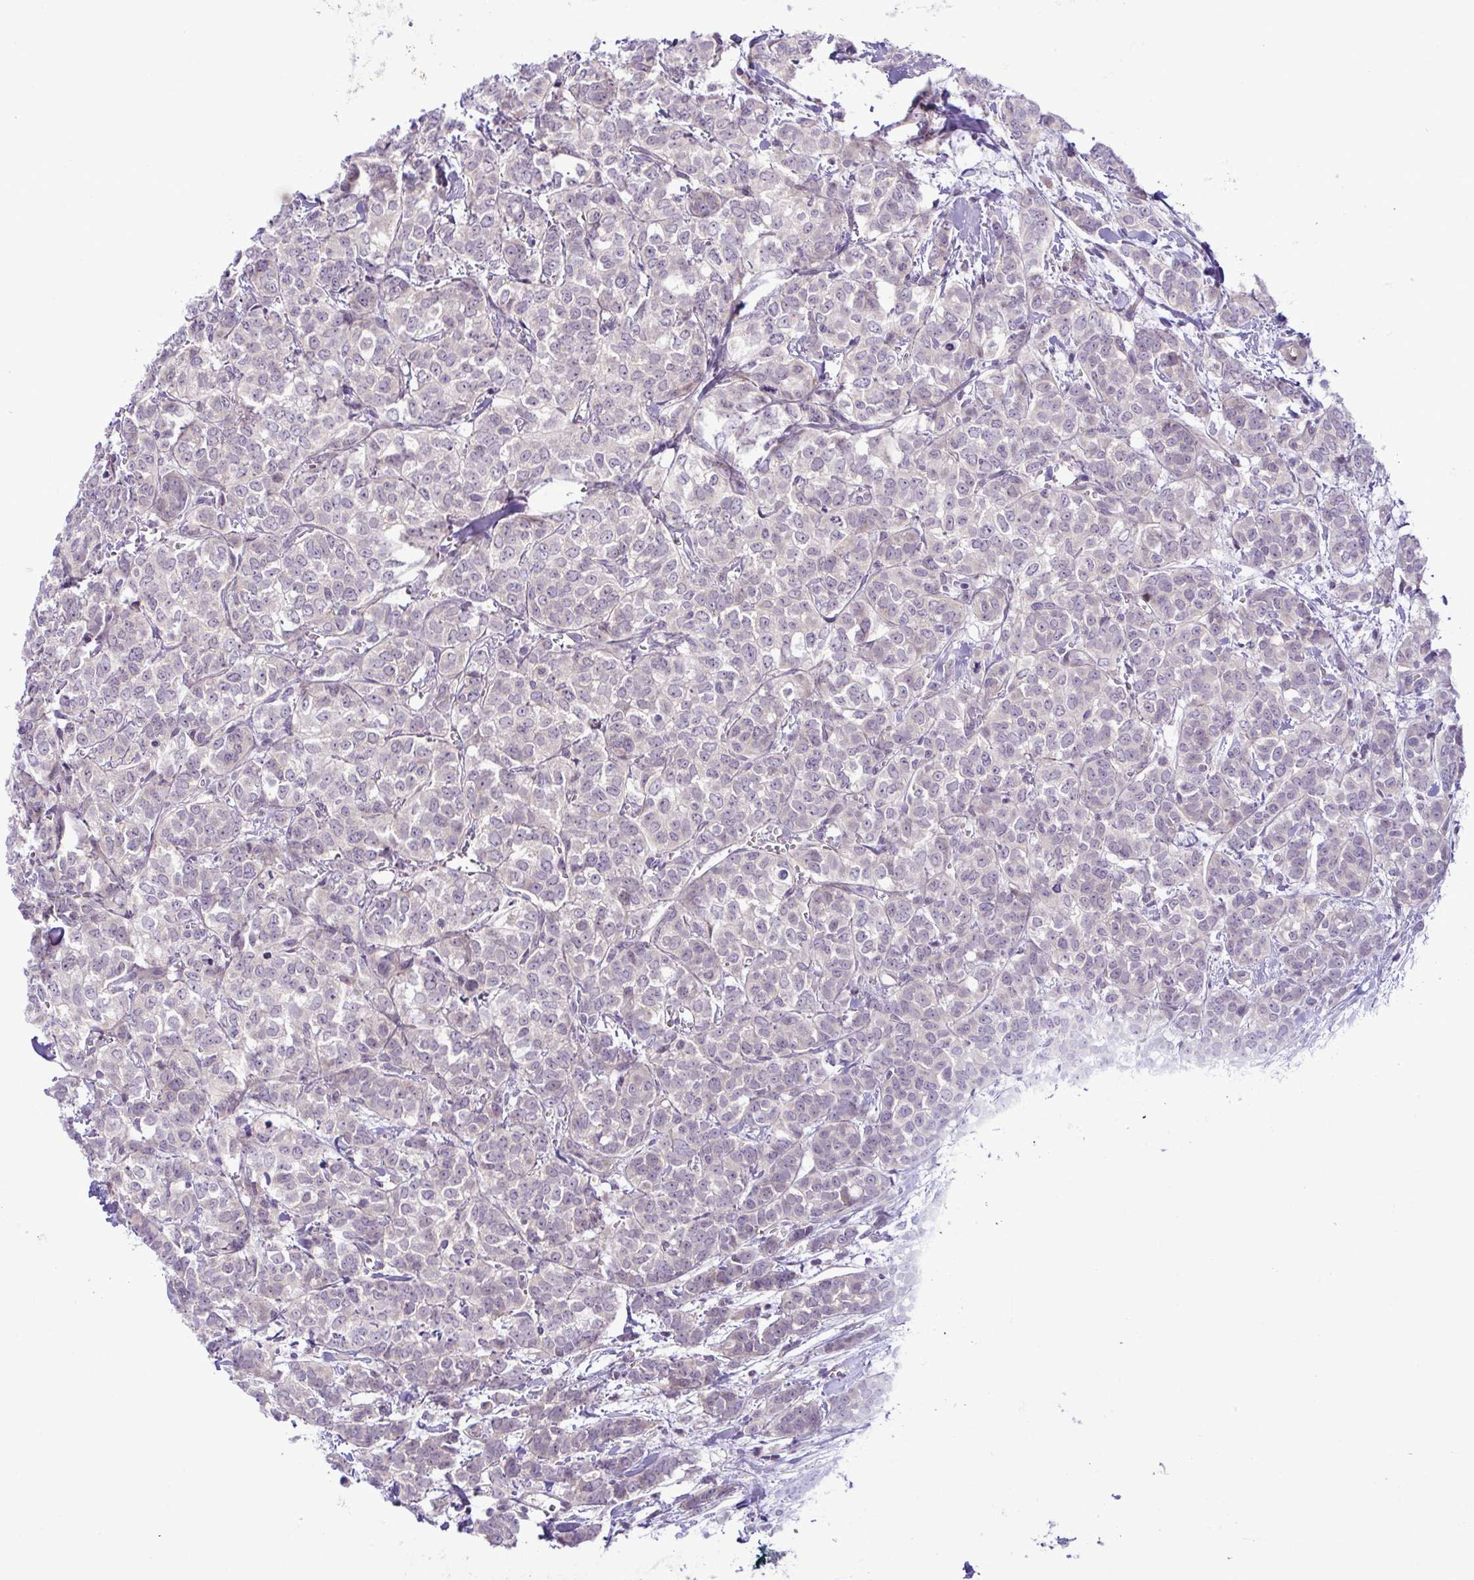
{"staining": {"intensity": "negative", "quantity": "none", "location": "none"}, "tissue": "breast cancer", "cell_type": "Tumor cells", "image_type": "cancer", "snomed": [{"axis": "morphology", "description": "Duct carcinoma"}, {"axis": "topography", "description": "Breast"}], "caption": "Immunohistochemical staining of breast infiltrating ductal carcinoma demonstrates no significant expression in tumor cells. The staining was performed using DAB (3,3'-diaminobenzidine) to visualize the protein expression in brown, while the nuclei were stained in blue with hematoxylin (Magnification: 20x).", "gene": "SYNPO2L", "patient": {"sex": "female", "age": 61}}